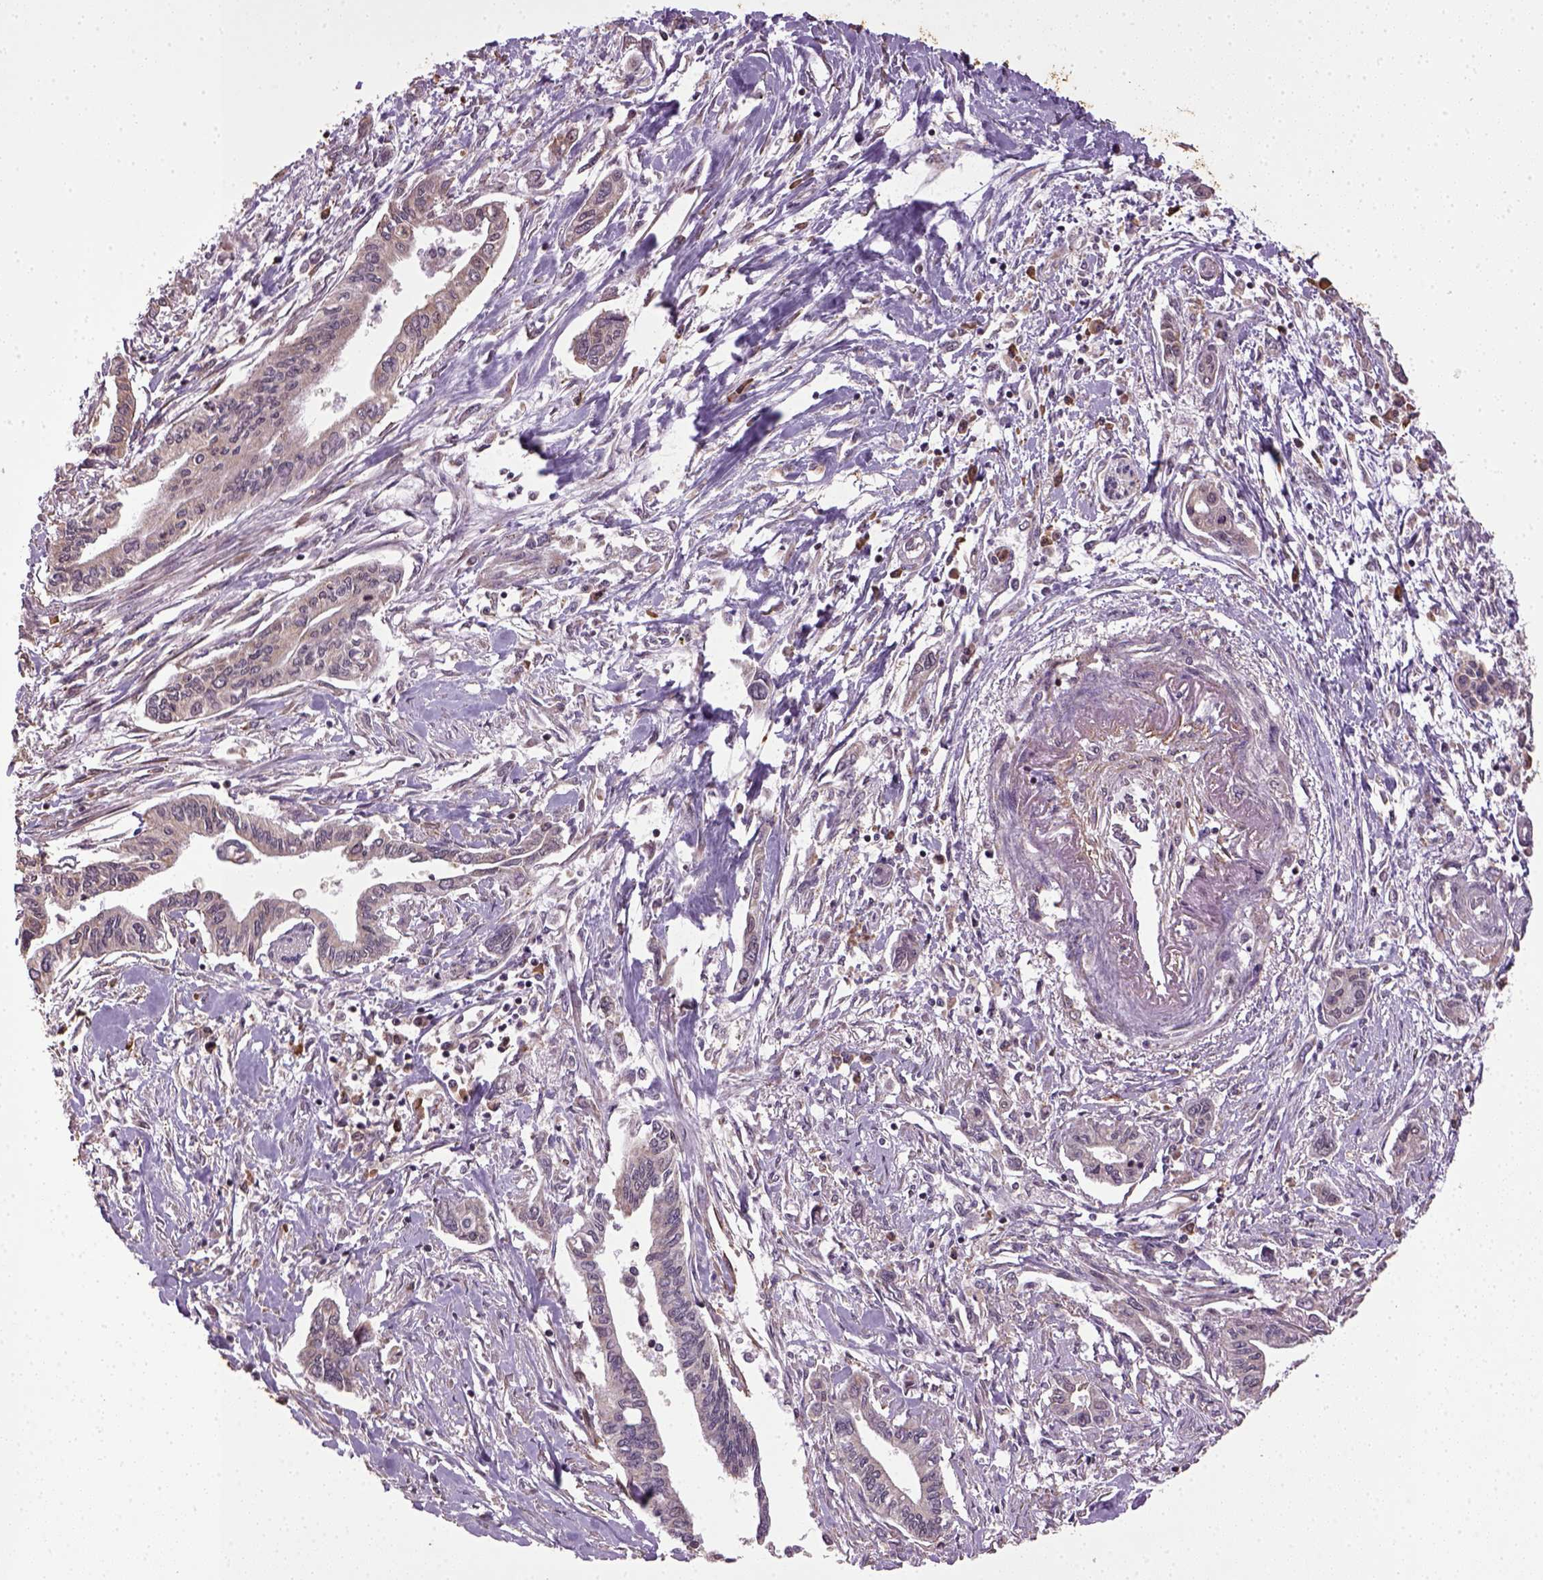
{"staining": {"intensity": "negative", "quantity": "none", "location": "none"}, "tissue": "pancreatic cancer", "cell_type": "Tumor cells", "image_type": "cancer", "snomed": [{"axis": "morphology", "description": "Adenocarcinoma, NOS"}, {"axis": "topography", "description": "Pancreas"}], "caption": "Tumor cells are negative for protein expression in human adenocarcinoma (pancreatic).", "gene": "TPRG1", "patient": {"sex": "male", "age": 60}}